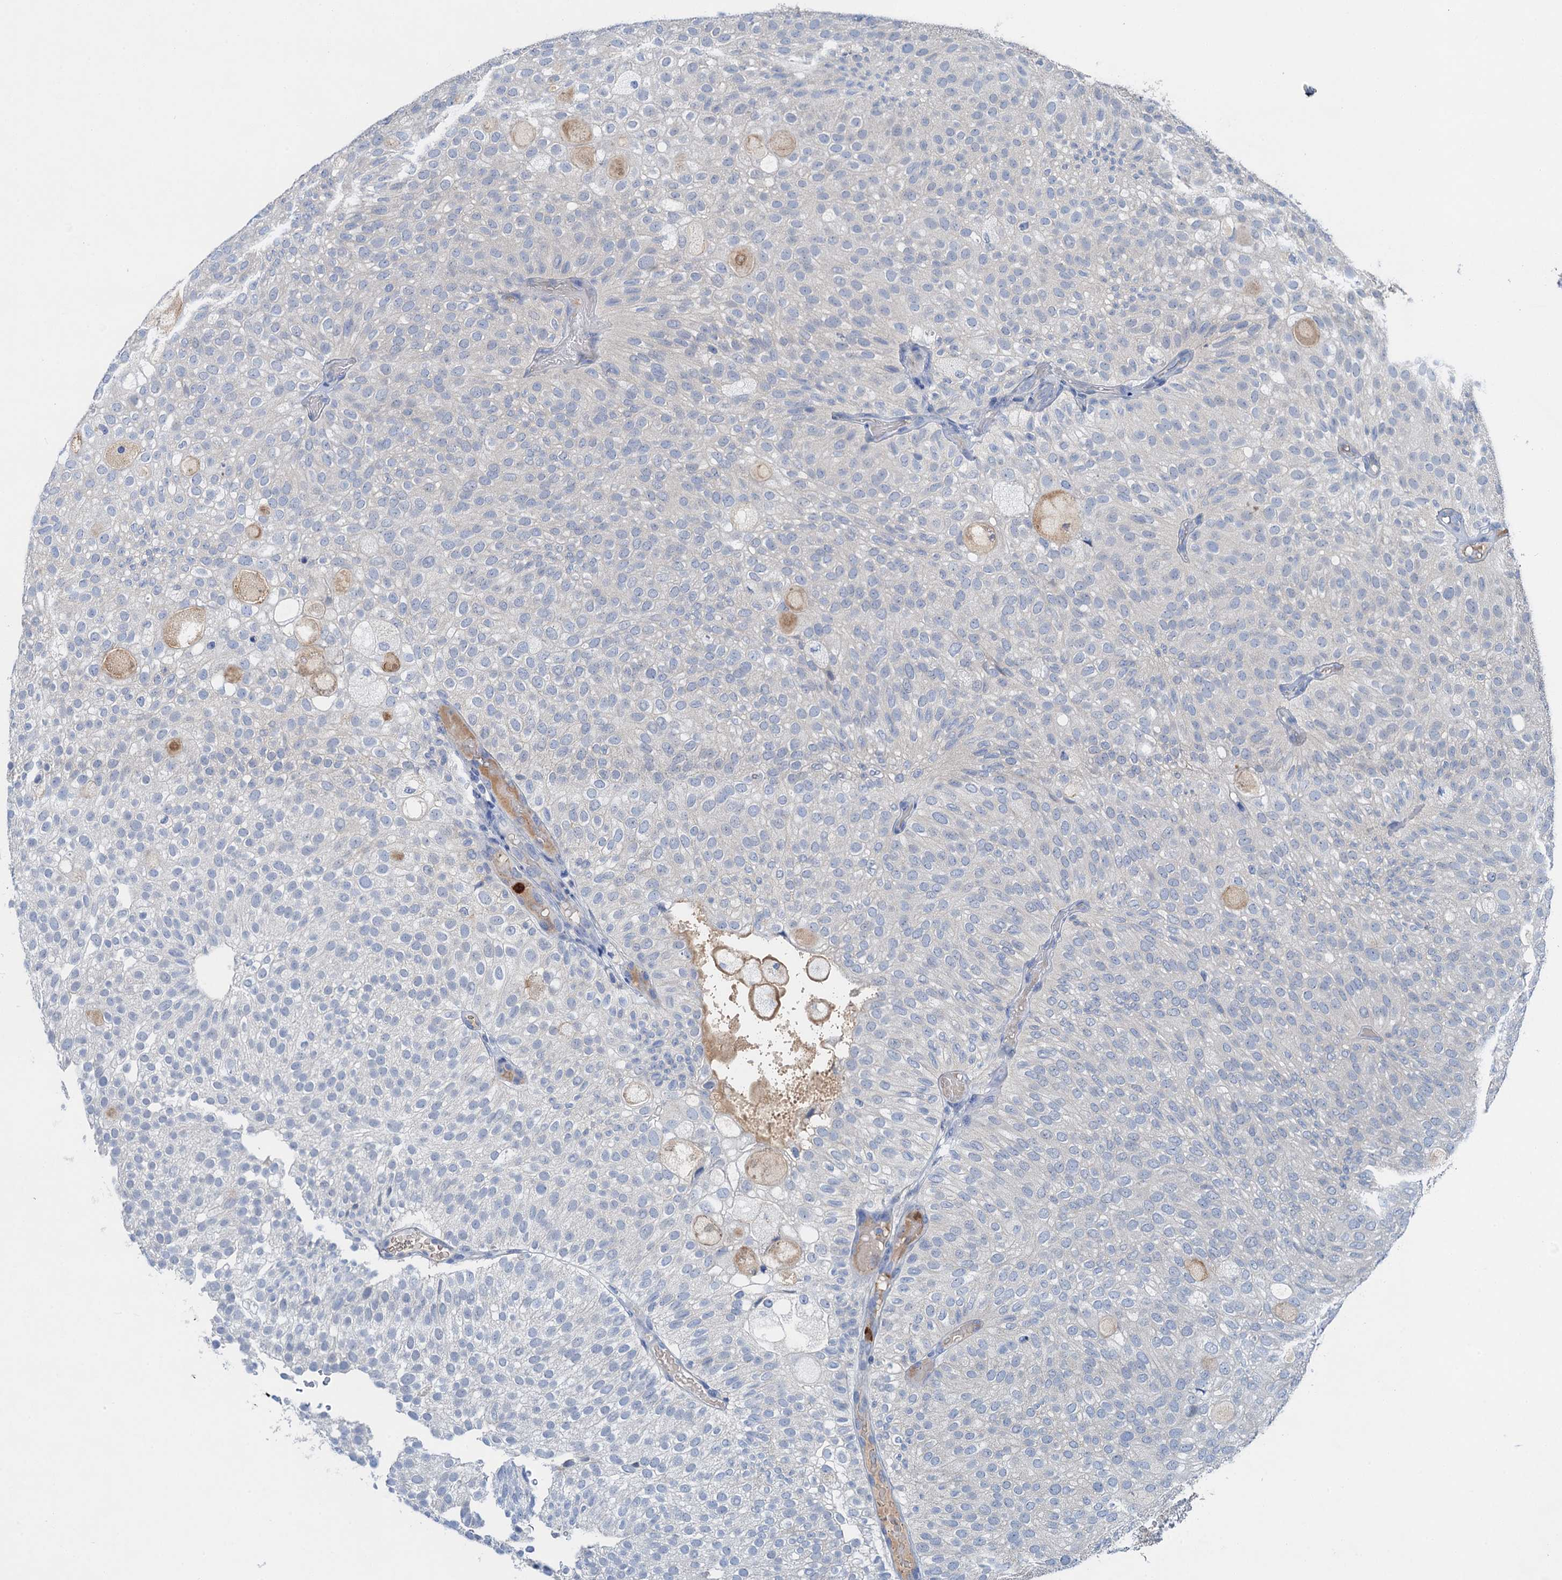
{"staining": {"intensity": "negative", "quantity": "none", "location": "none"}, "tissue": "urothelial cancer", "cell_type": "Tumor cells", "image_type": "cancer", "snomed": [{"axis": "morphology", "description": "Urothelial carcinoma, Low grade"}, {"axis": "topography", "description": "Urinary bladder"}], "caption": "High magnification brightfield microscopy of urothelial cancer stained with DAB (3,3'-diaminobenzidine) (brown) and counterstained with hematoxylin (blue): tumor cells show no significant staining.", "gene": "OTOA", "patient": {"sex": "male", "age": 78}}